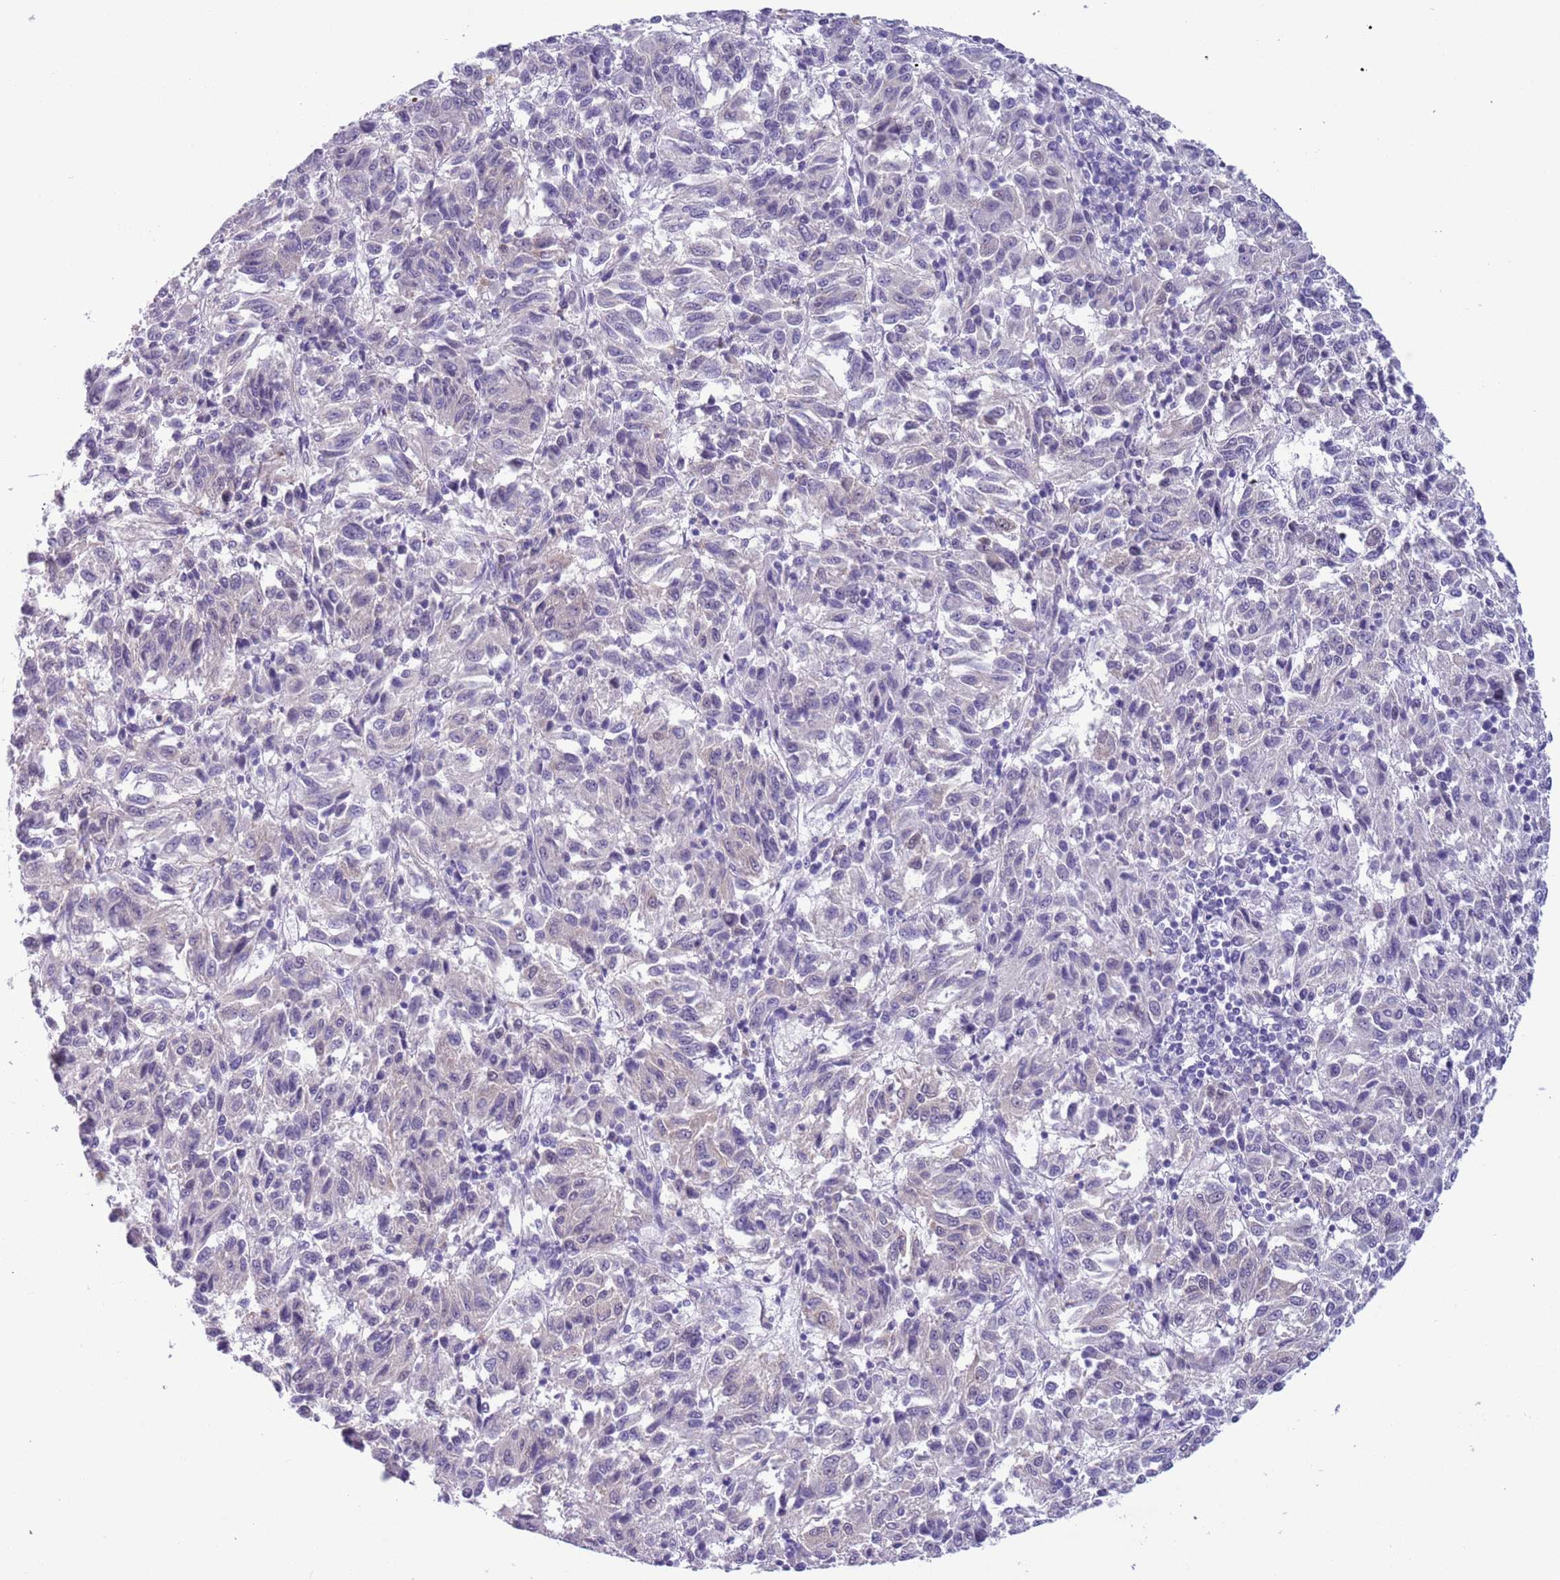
{"staining": {"intensity": "negative", "quantity": "none", "location": "none"}, "tissue": "melanoma", "cell_type": "Tumor cells", "image_type": "cancer", "snomed": [{"axis": "morphology", "description": "Malignant melanoma, Metastatic site"}, {"axis": "topography", "description": "Lung"}], "caption": "This histopathology image is of melanoma stained with immunohistochemistry (IHC) to label a protein in brown with the nuclei are counter-stained blue. There is no expression in tumor cells.", "gene": "PFKFB2", "patient": {"sex": "male", "age": 64}}